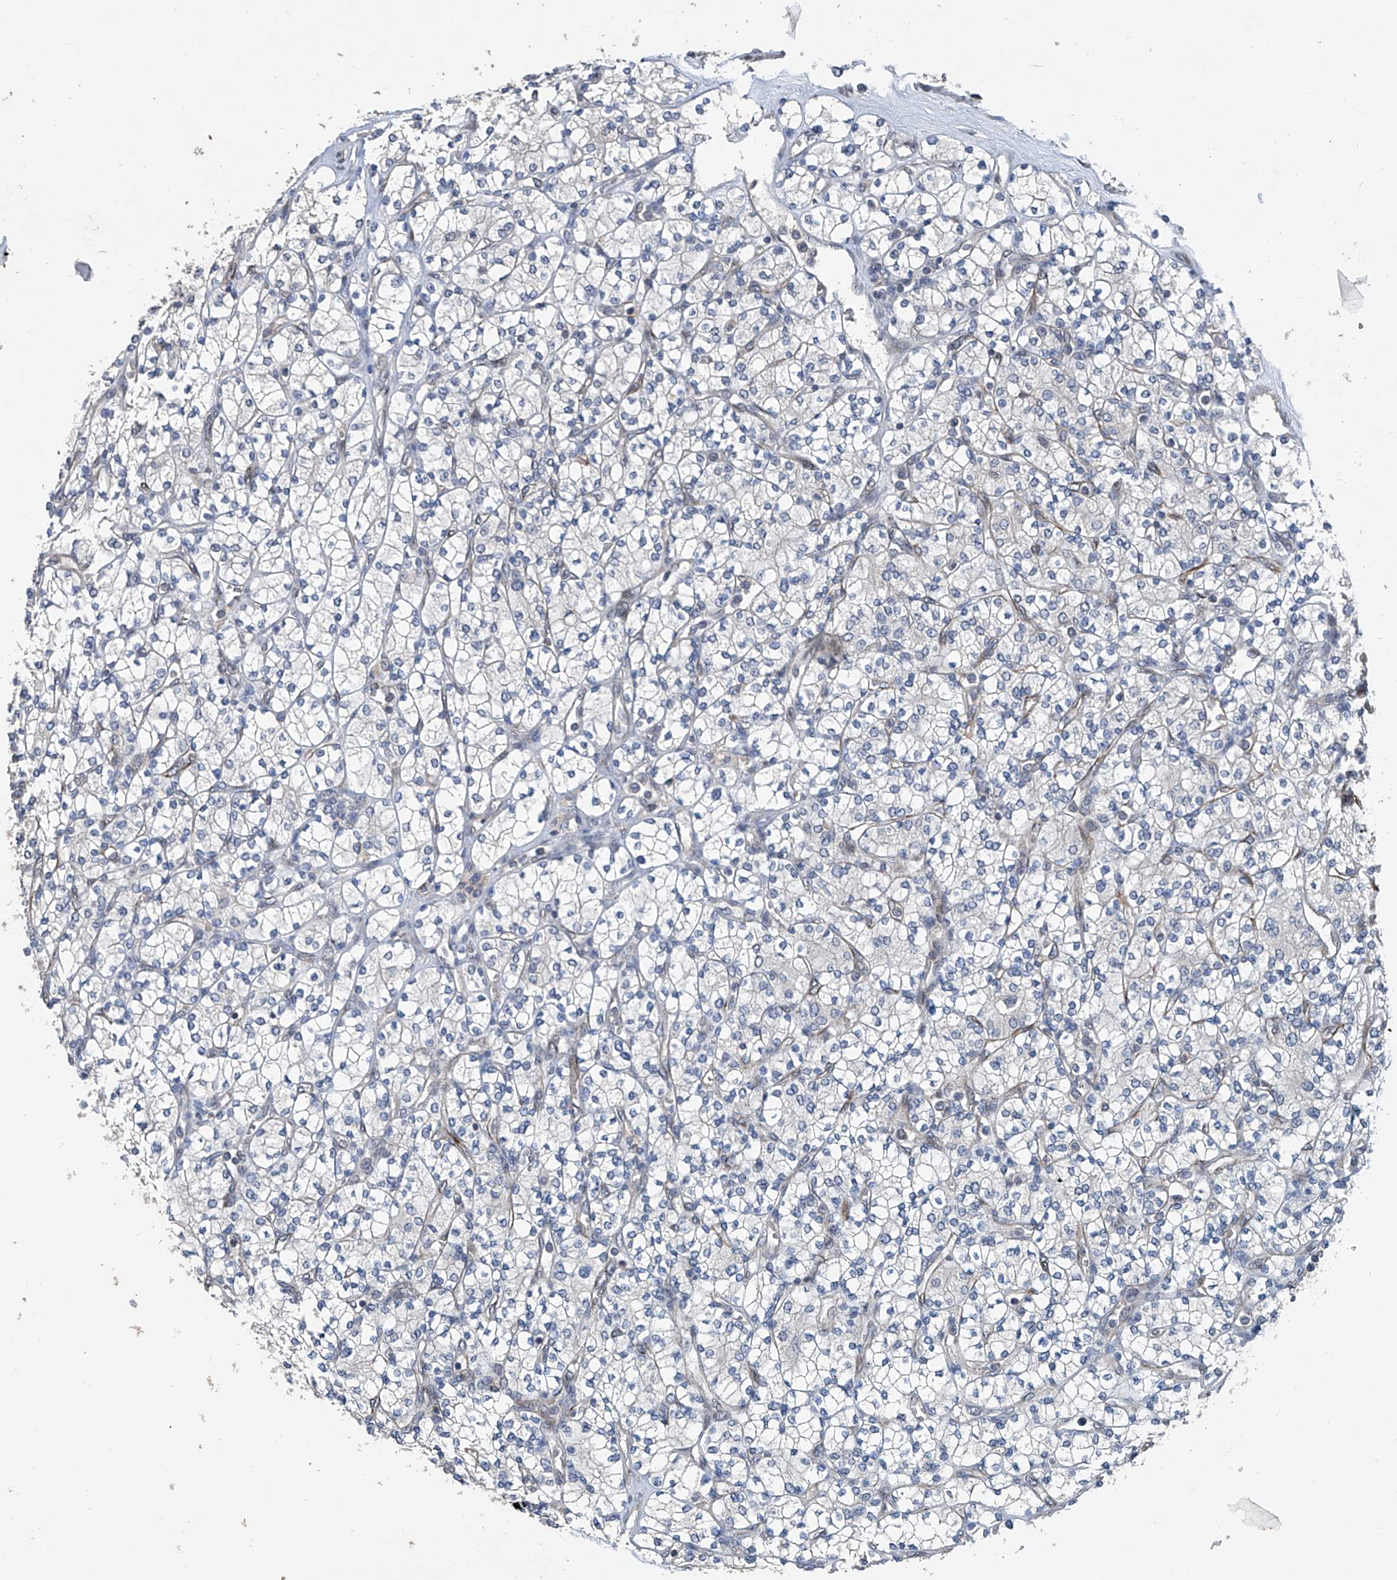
{"staining": {"intensity": "negative", "quantity": "none", "location": "none"}, "tissue": "renal cancer", "cell_type": "Tumor cells", "image_type": "cancer", "snomed": [{"axis": "morphology", "description": "Adenocarcinoma, NOS"}, {"axis": "topography", "description": "Kidney"}], "caption": "An immunohistochemistry (IHC) histopathology image of renal cancer is shown. There is no staining in tumor cells of renal cancer.", "gene": "BCKDHB", "patient": {"sex": "male", "age": 77}}